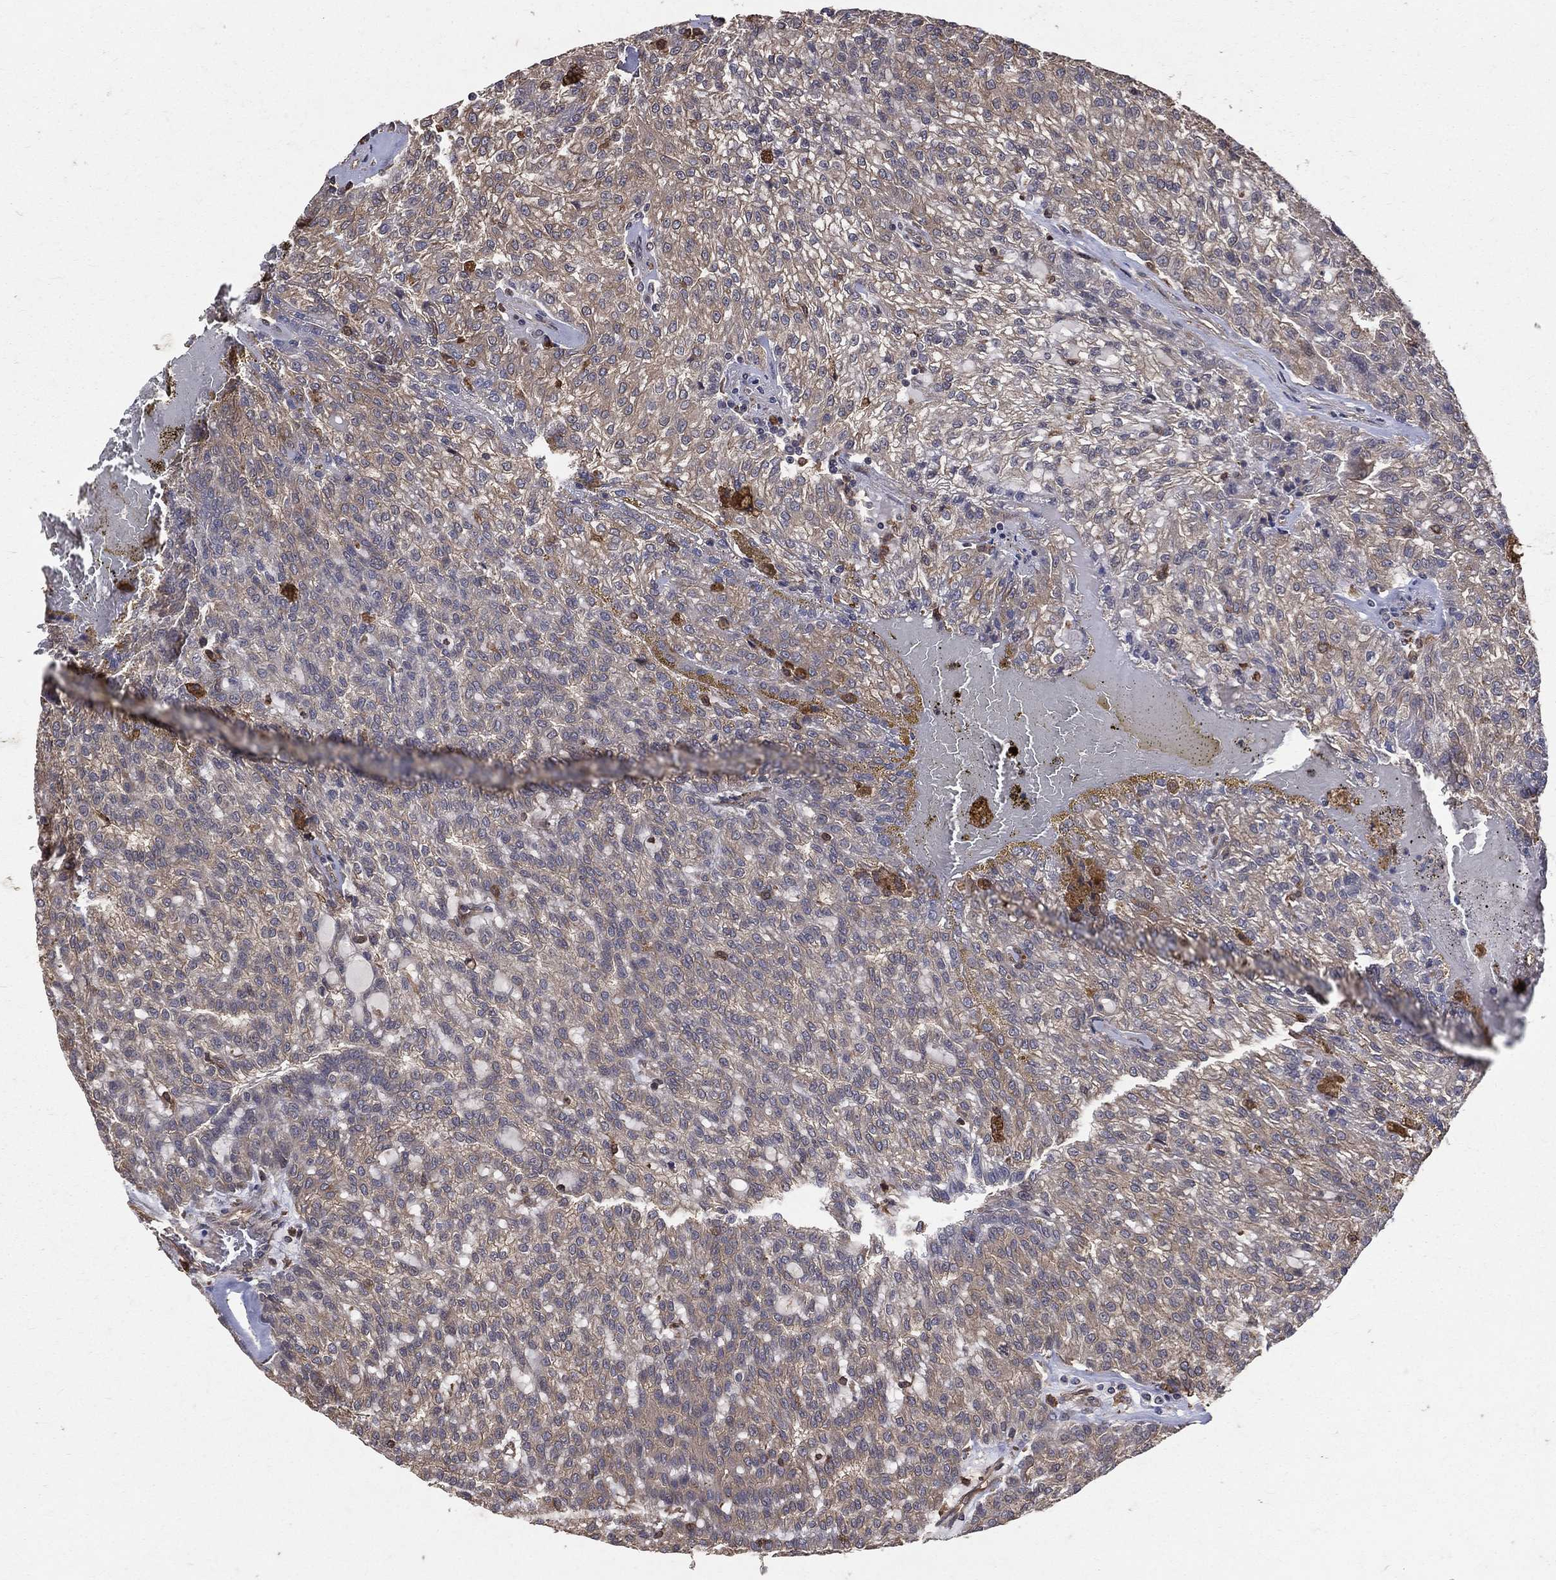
{"staining": {"intensity": "weak", "quantity": "<25%", "location": "cytoplasmic/membranous"}, "tissue": "renal cancer", "cell_type": "Tumor cells", "image_type": "cancer", "snomed": [{"axis": "morphology", "description": "Adenocarcinoma, NOS"}, {"axis": "topography", "description": "Kidney"}], "caption": "A high-resolution image shows immunohistochemistry (IHC) staining of renal cancer (adenocarcinoma), which shows no significant positivity in tumor cells. (IHC, brightfield microscopy, high magnification).", "gene": "DPYSL2", "patient": {"sex": "male", "age": 63}}